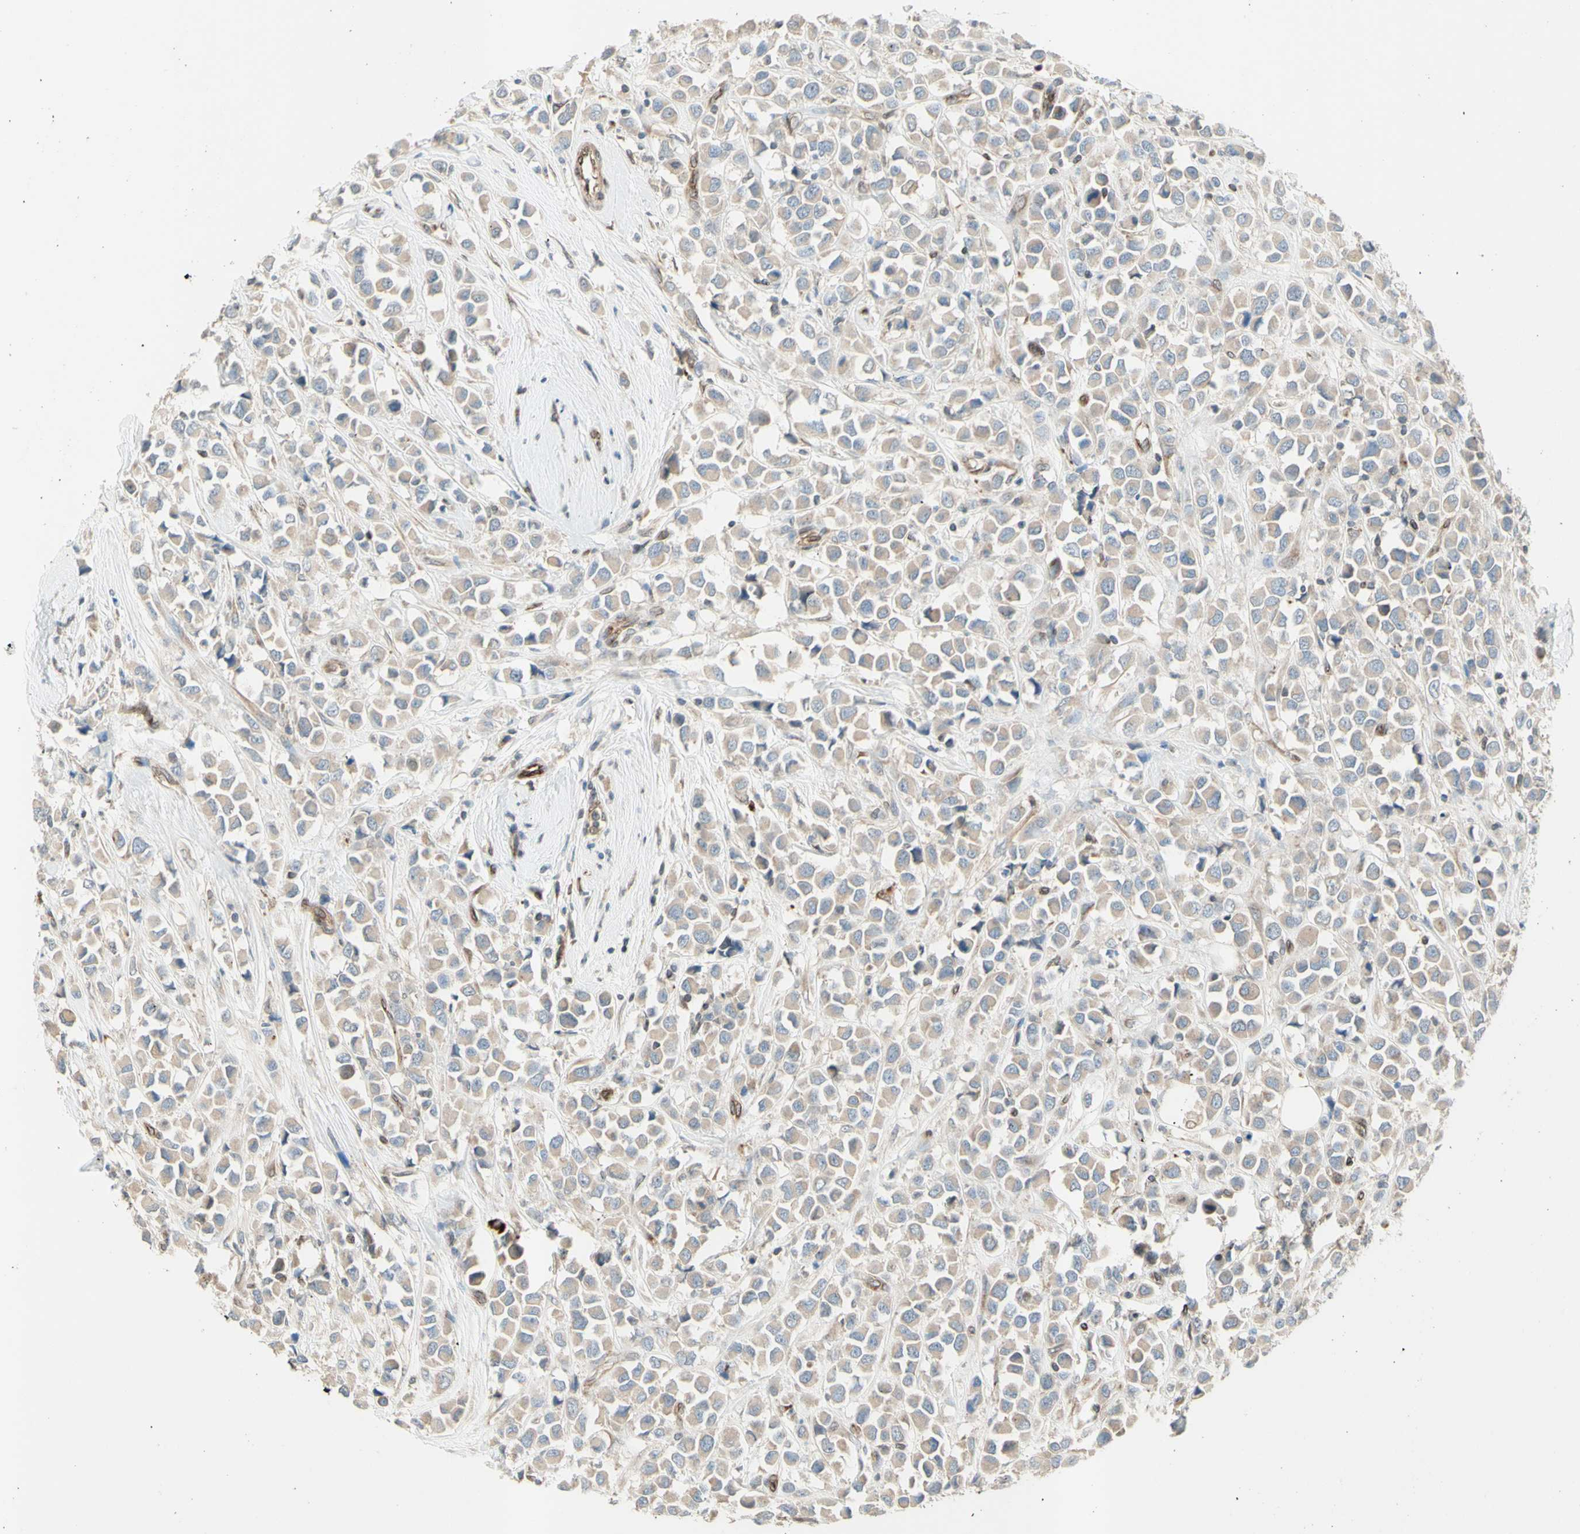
{"staining": {"intensity": "weak", "quantity": ">75%", "location": "cytoplasmic/membranous"}, "tissue": "breast cancer", "cell_type": "Tumor cells", "image_type": "cancer", "snomed": [{"axis": "morphology", "description": "Duct carcinoma"}, {"axis": "topography", "description": "Breast"}], "caption": "Immunohistochemical staining of human breast cancer (infiltrating ductal carcinoma) demonstrates weak cytoplasmic/membranous protein positivity in about >75% of tumor cells.", "gene": "TRAF2", "patient": {"sex": "female", "age": 61}}